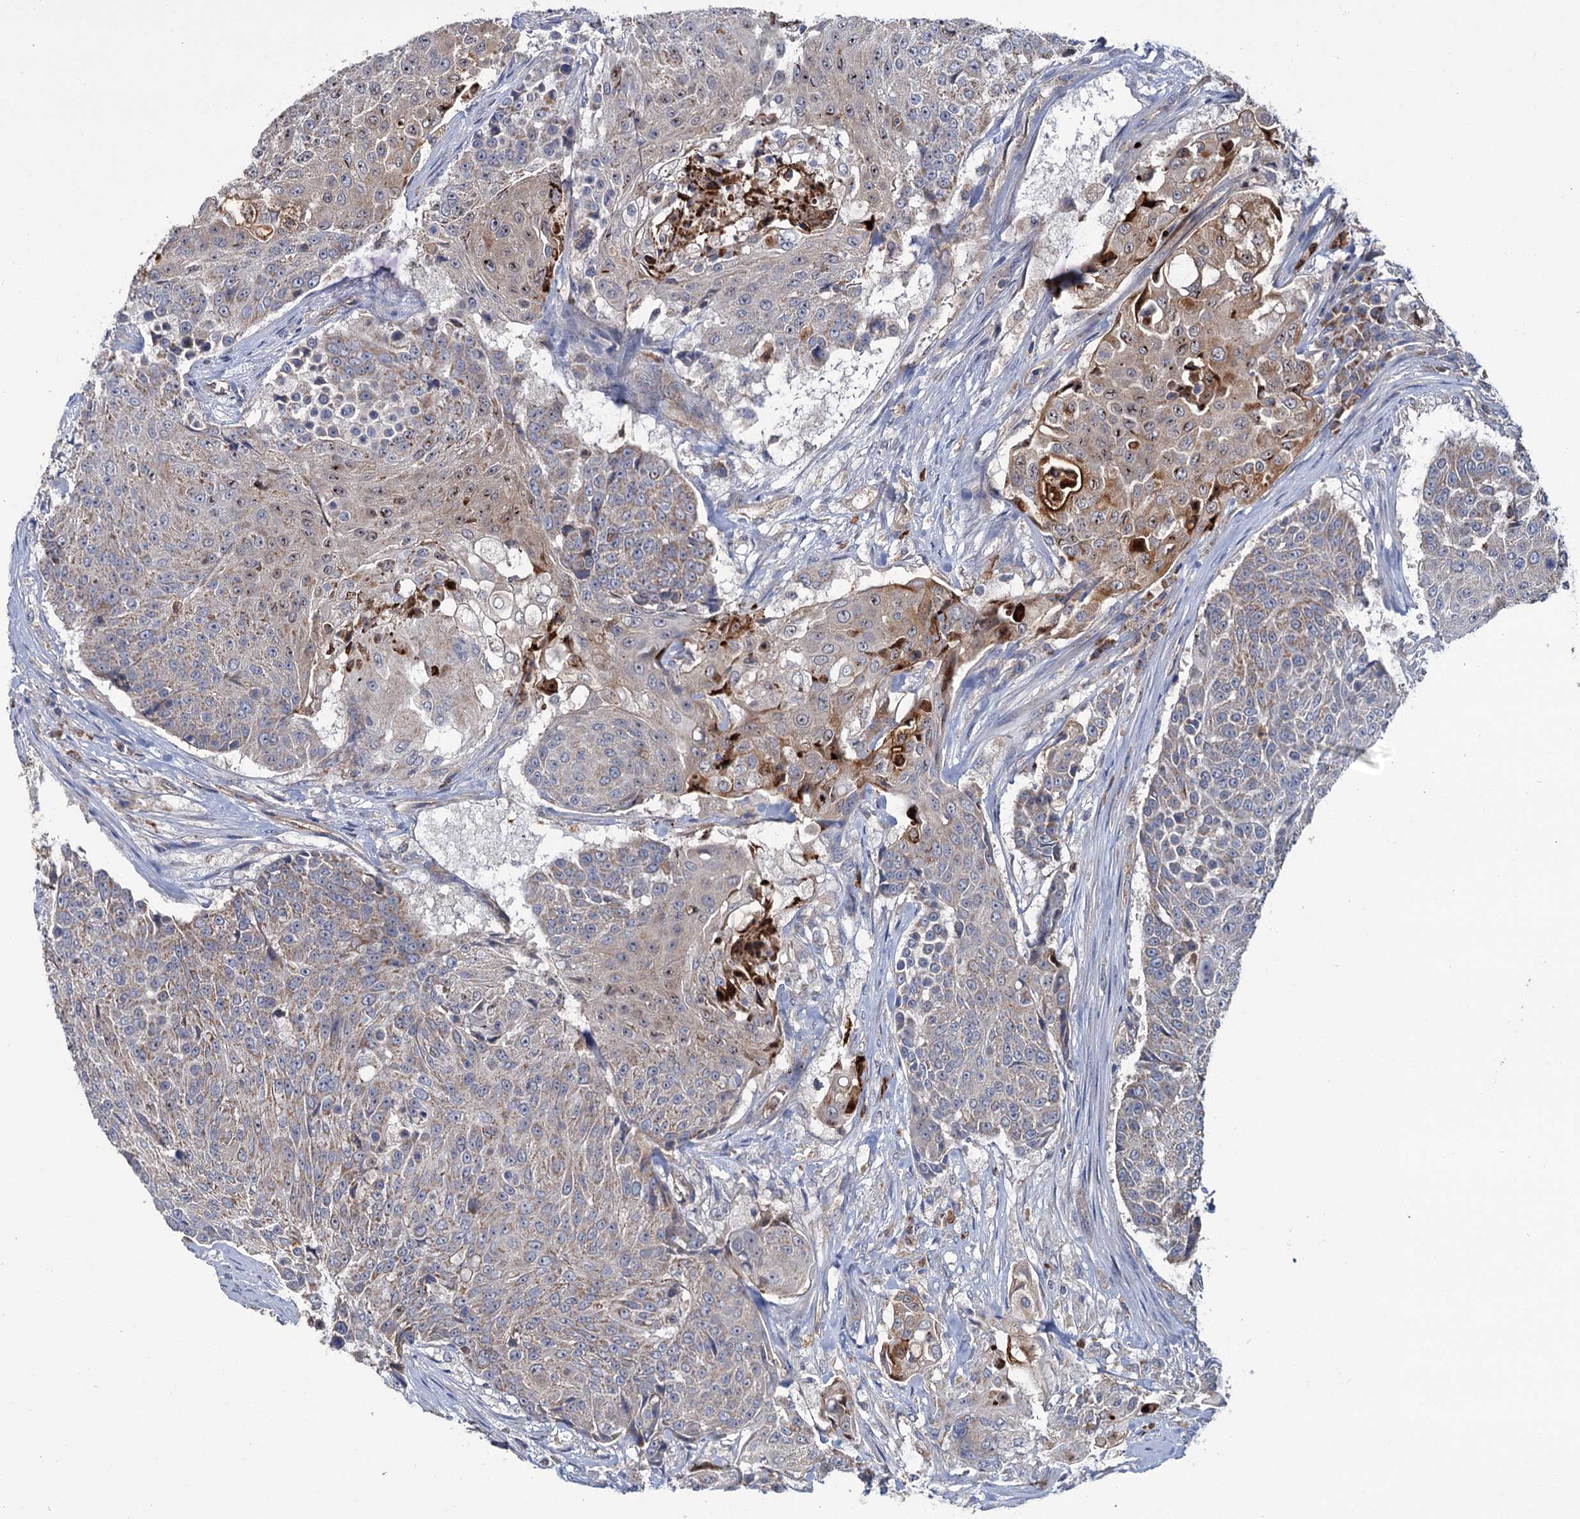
{"staining": {"intensity": "weak", "quantity": "25%-75%", "location": "cytoplasmic/membranous"}, "tissue": "urothelial cancer", "cell_type": "Tumor cells", "image_type": "cancer", "snomed": [{"axis": "morphology", "description": "Urothelial carcinoma, High grade"}, {"axis": "topography", "description": "Urinary bladder"}], "caption": "The image reveals immunohistochemical staining of urothelial carcinoma (high-grade). There is weak cytoplasmic/membranous staining is present in approximately 25%-75% of tumor cells. (DAB (3,3'-diaminobenzidine) = brown stain, brightfield microscopy at high magnification).", "gene": "DYNC2H1", "patient": {"sex": "female", "age": 63}}